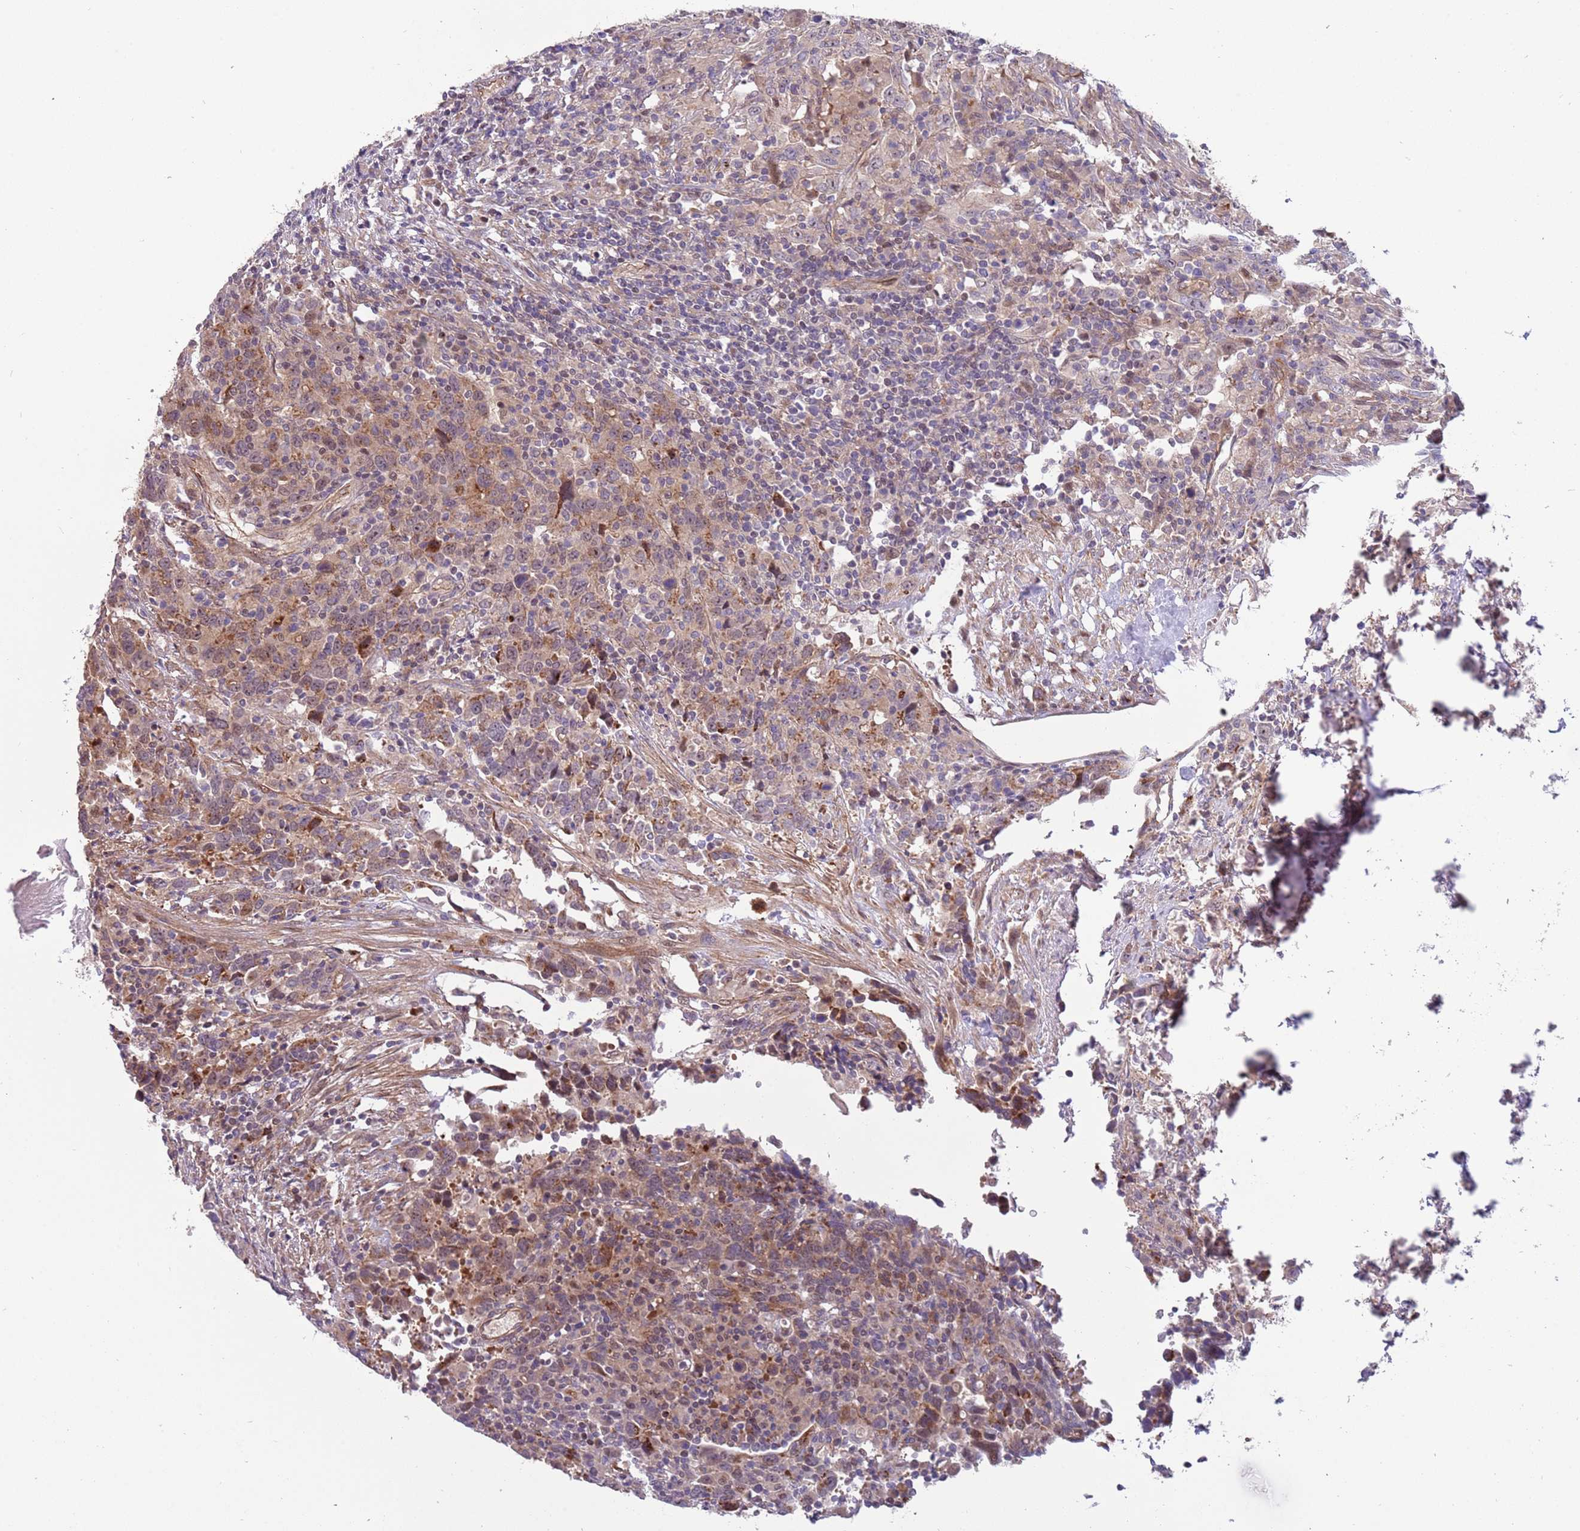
{"staining": {"intensity": "weak", "quantity": ">75%", "location": "cytoplasmic/membranous"}, "tissue": "urothelial cancer", "cell_type": "Tumor cells", "image_type": "cancer", "snomed": [{"axis": "morphology", "description": "Urothelial carcinoma, High grade"}, {"axis": "topography", "description": "Urinary bladder"}], "caption": "High-magnification brightfield microscopy of urothelial carcinoma (high-grade) stained with DAB (3,3'-diaminobenzidine) (brown) and counterstained with hematoxylin (blue). tumor cells exhibit weak cytoplasmic/membranous staining is appreciated in approximately>75% of cells.", "gene": "ITGB6", "patient": {"sex": "male", "age": 61}}